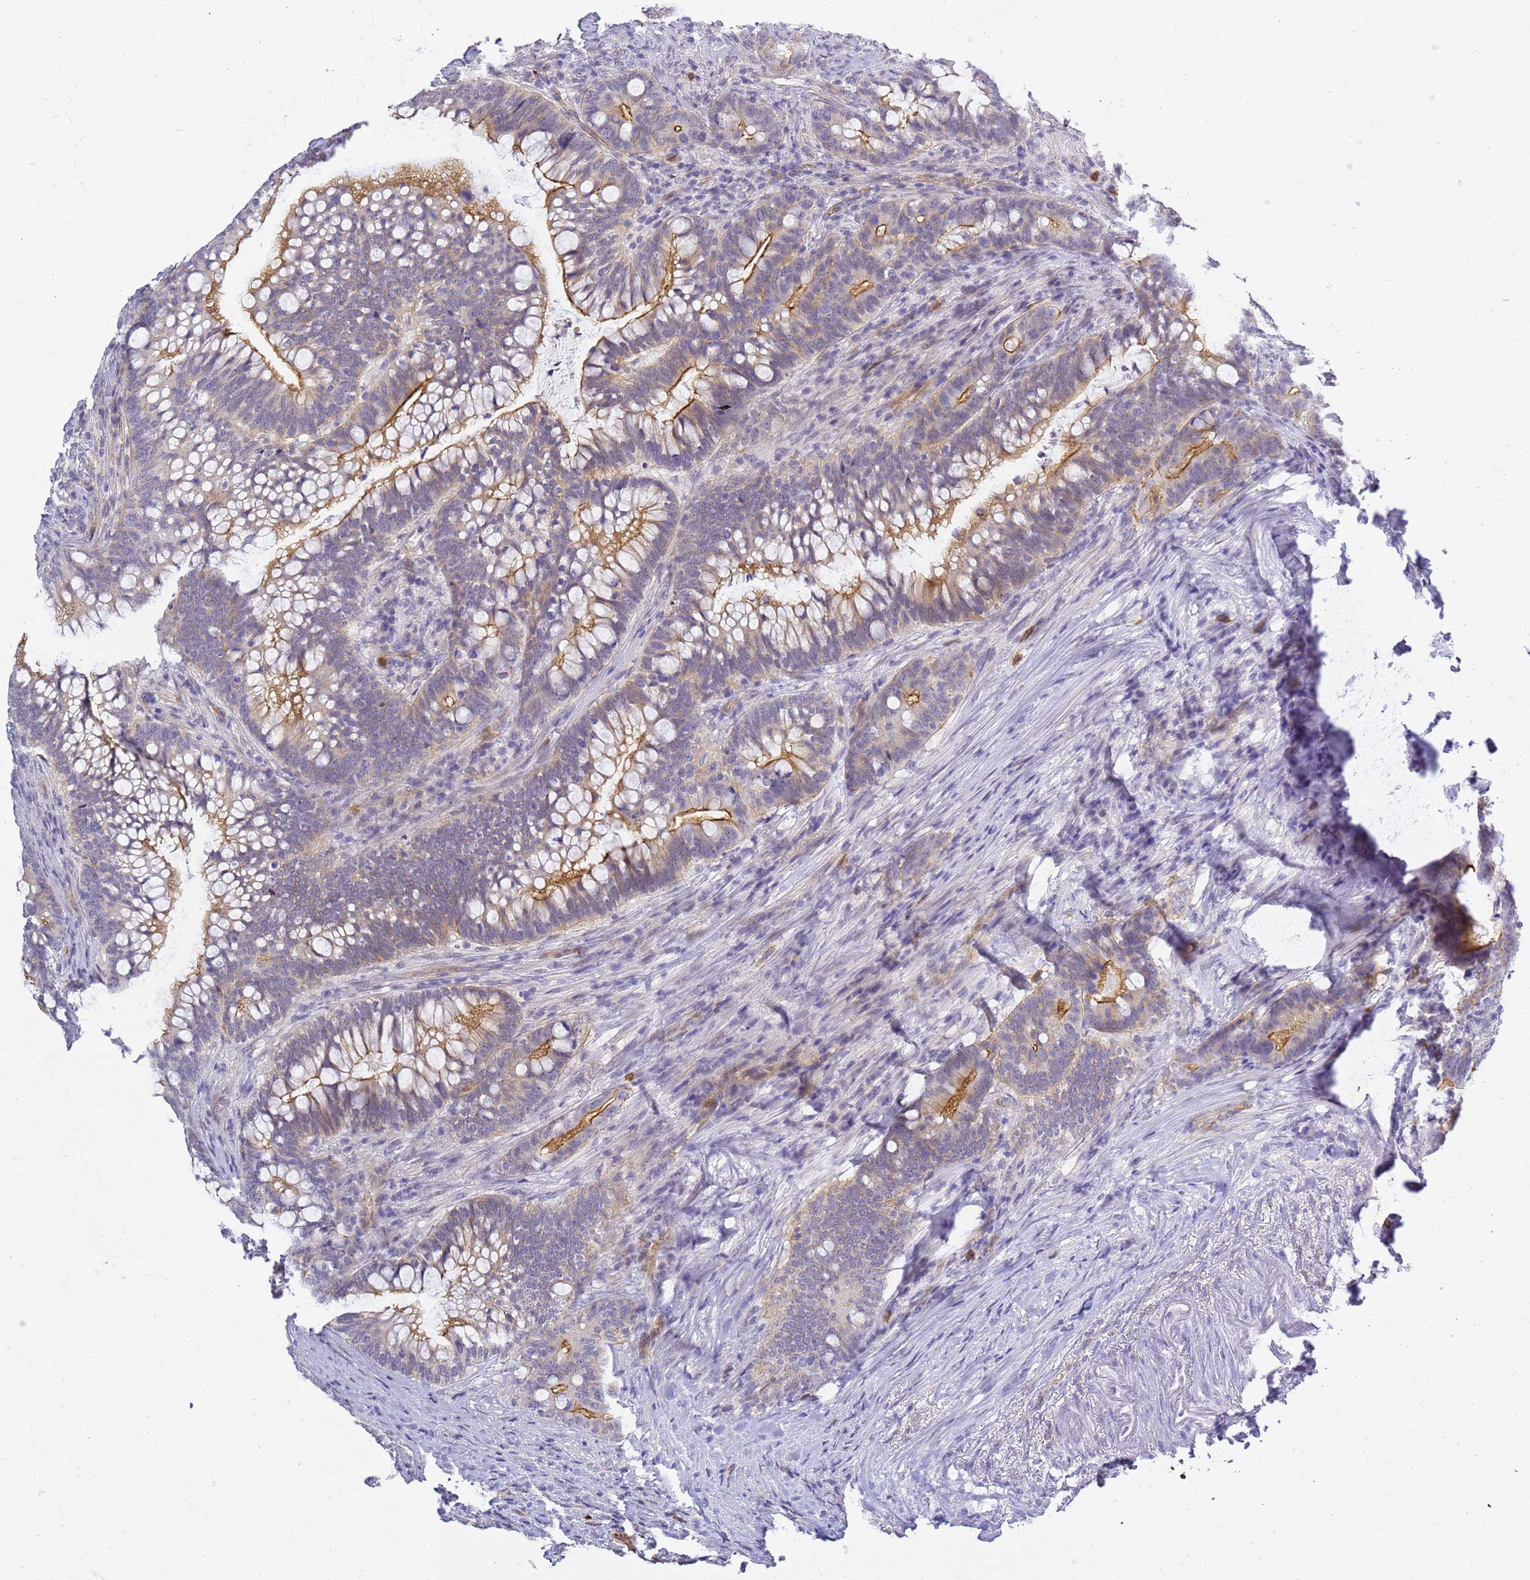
{"staining": {"intensity": "moderate", "quantity": "<25%", "location": "cytoplasmic/membranous"}, "tissue": "colorectal cancer", "cell_type": "Tumor cells", "image_type": "cancer", "snomed": [{"axis": "morphology", "description": "Adenocarcinoma, NOS"}, {"axis": "topography", "description": "Colon"}], "caption": "A low amount of moderate cytoplasmic/membranous staining is present in about <25% of tumor cells in colorectal cancer tissue.", "gene": "GON4L", "patient": {"sex": "female", "age": 66}}